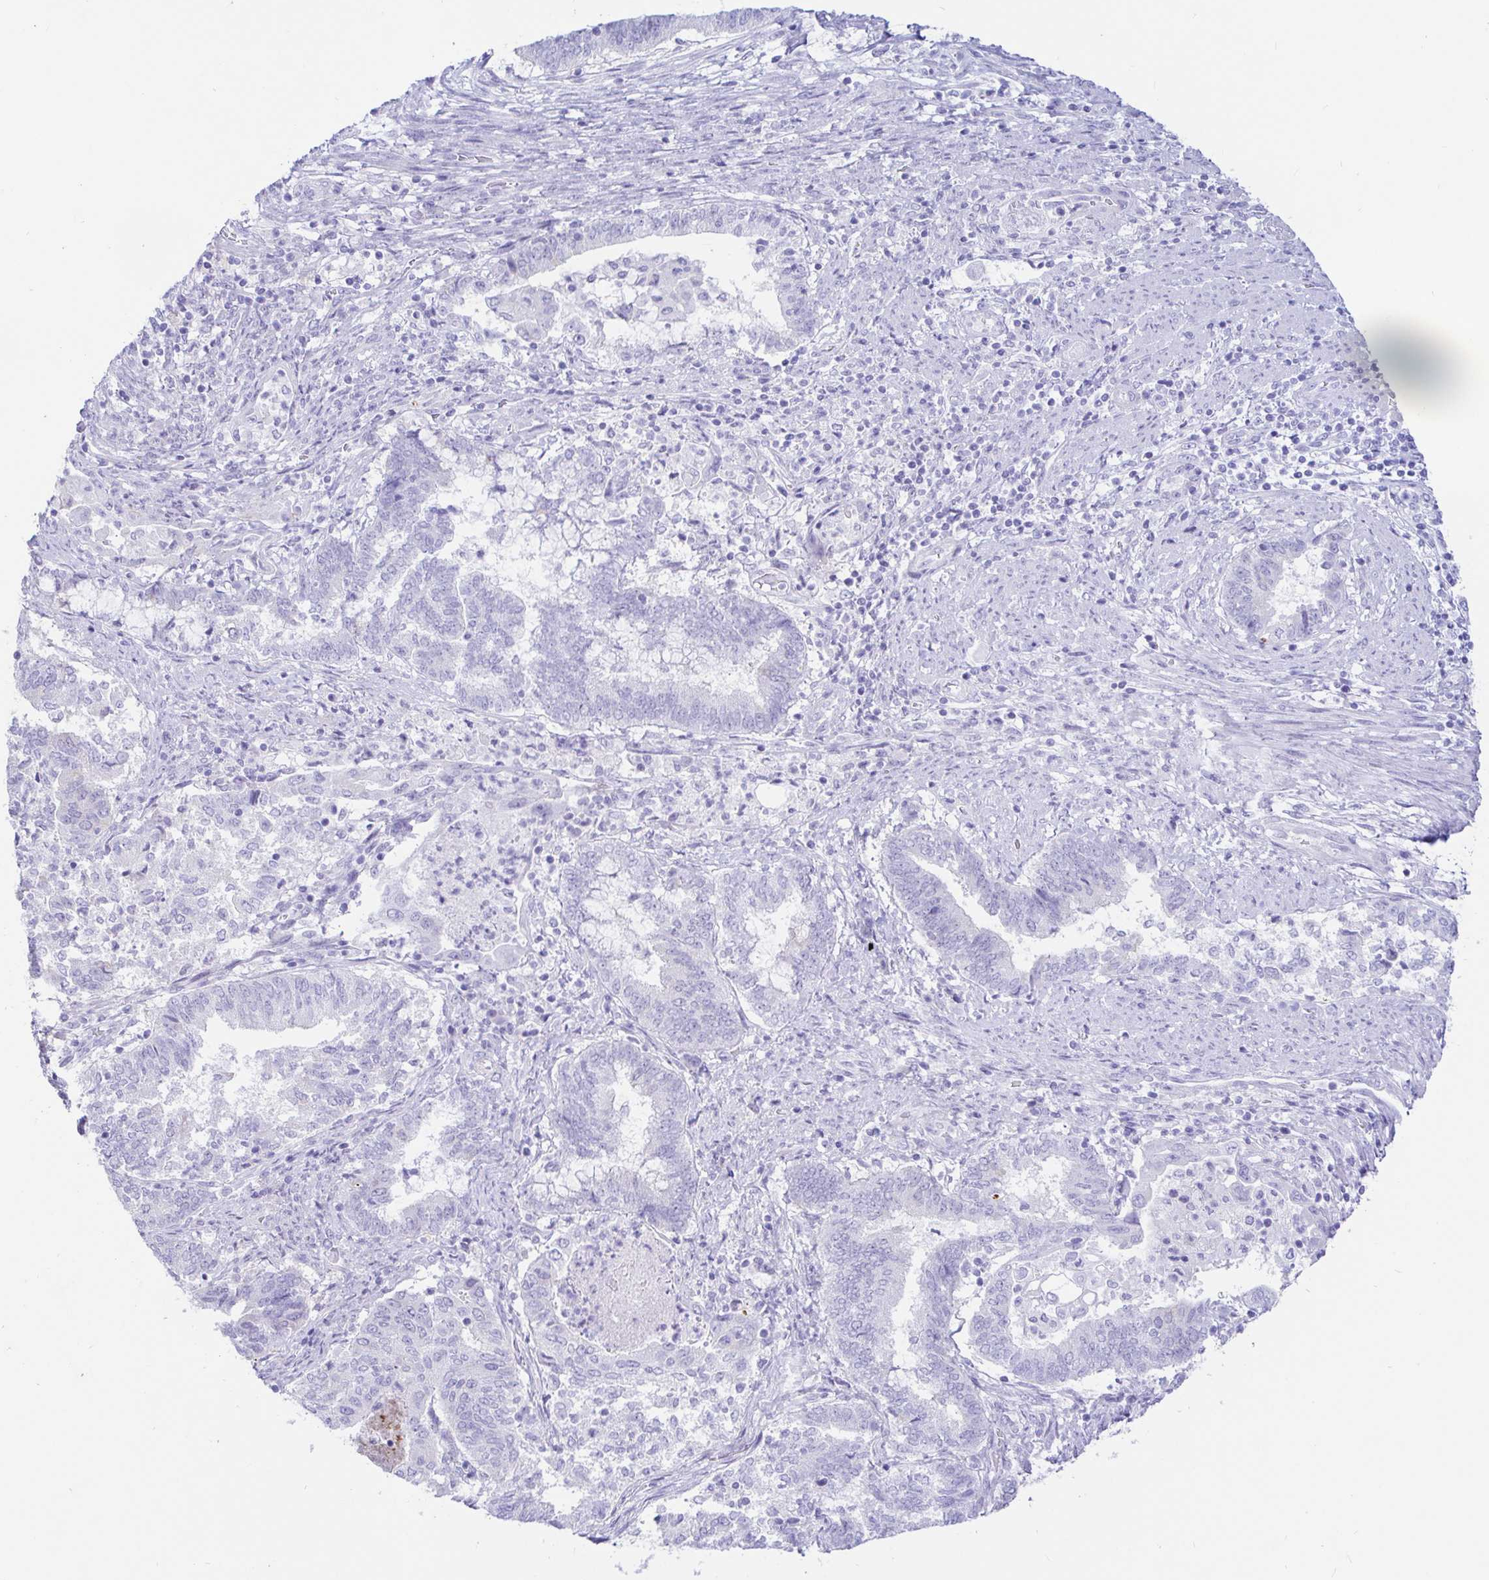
{"staining": {"intensity": "negative", "quantity": "none", "location": "none"}, "tissue": "endometrial cancer", "cell_type": "Tumor cells", "image_type": "cancer", "snomed": [{"axis": "morphology", "description": "Adenocarcinoma, NOS"}, {"axis": "topography", "description": "Endometrium"}], "caption": "High power microscopy micrograph of an IHC micrograph of adenocarcinoma (endometrial), revealing no significant positivity in tumor cells.", "gene": "PINLYP", "patient": {"sex": "female", "age": 65}}